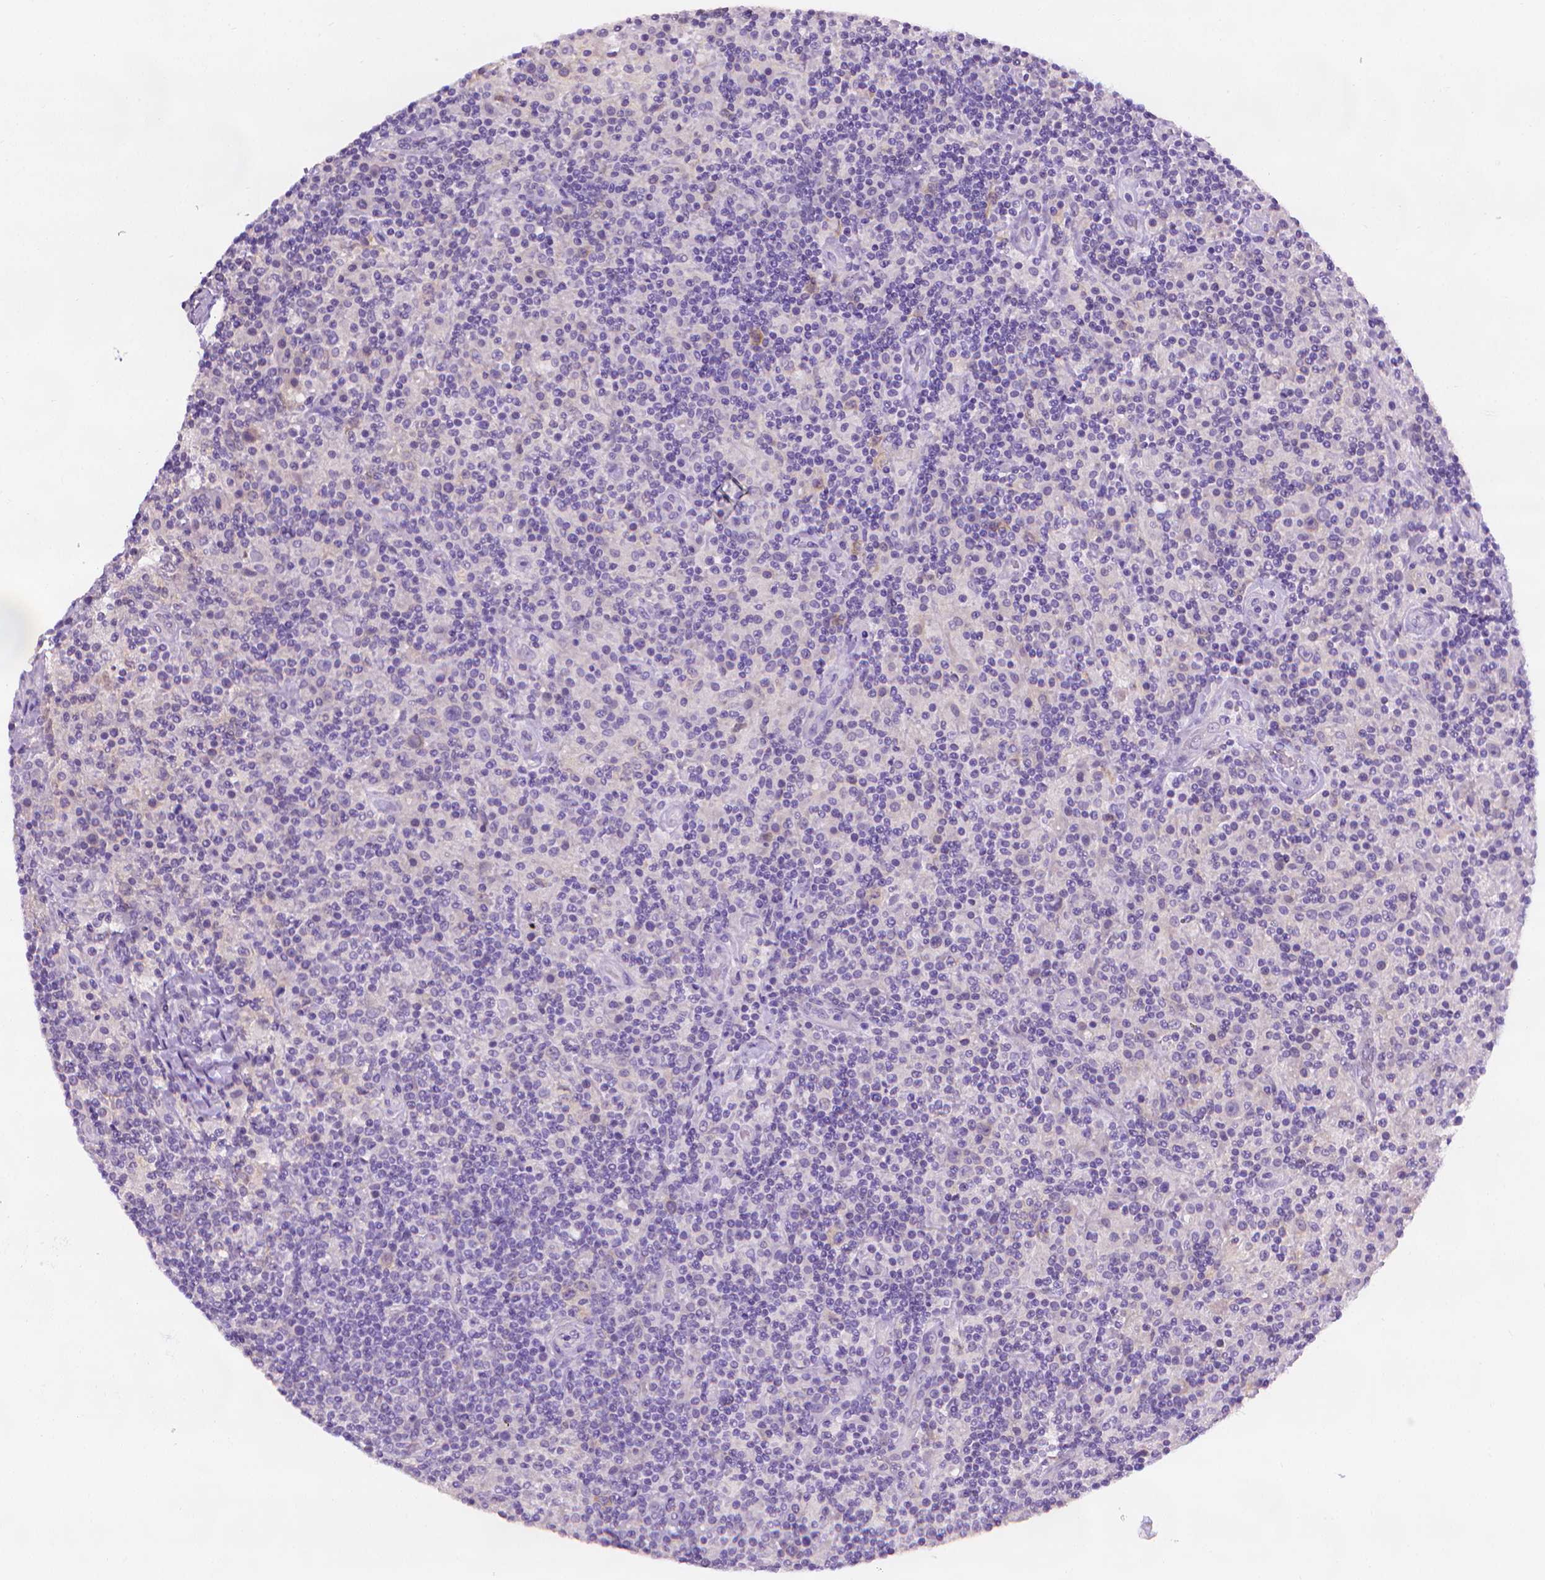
{"staining": {"intensity": "negative", "quantity": "none", "location": "none"}, "tissue": "lymphoma", "cell_type": "Tumor cells", "image_type": "cancer", "snomed": [{"axis": "morphology", "description": "Hodgkin's disease, NOS"}, {"axis": "topography", "description": "Lymph node"}], "caption": "Tumor cells are negative for brown protein staining in lymphoma. (DAB (3,3'-diaminobenzidine) IHC, high magnification).", "gene": "FASN", "patient": {"sex": "male", "age": 70}}